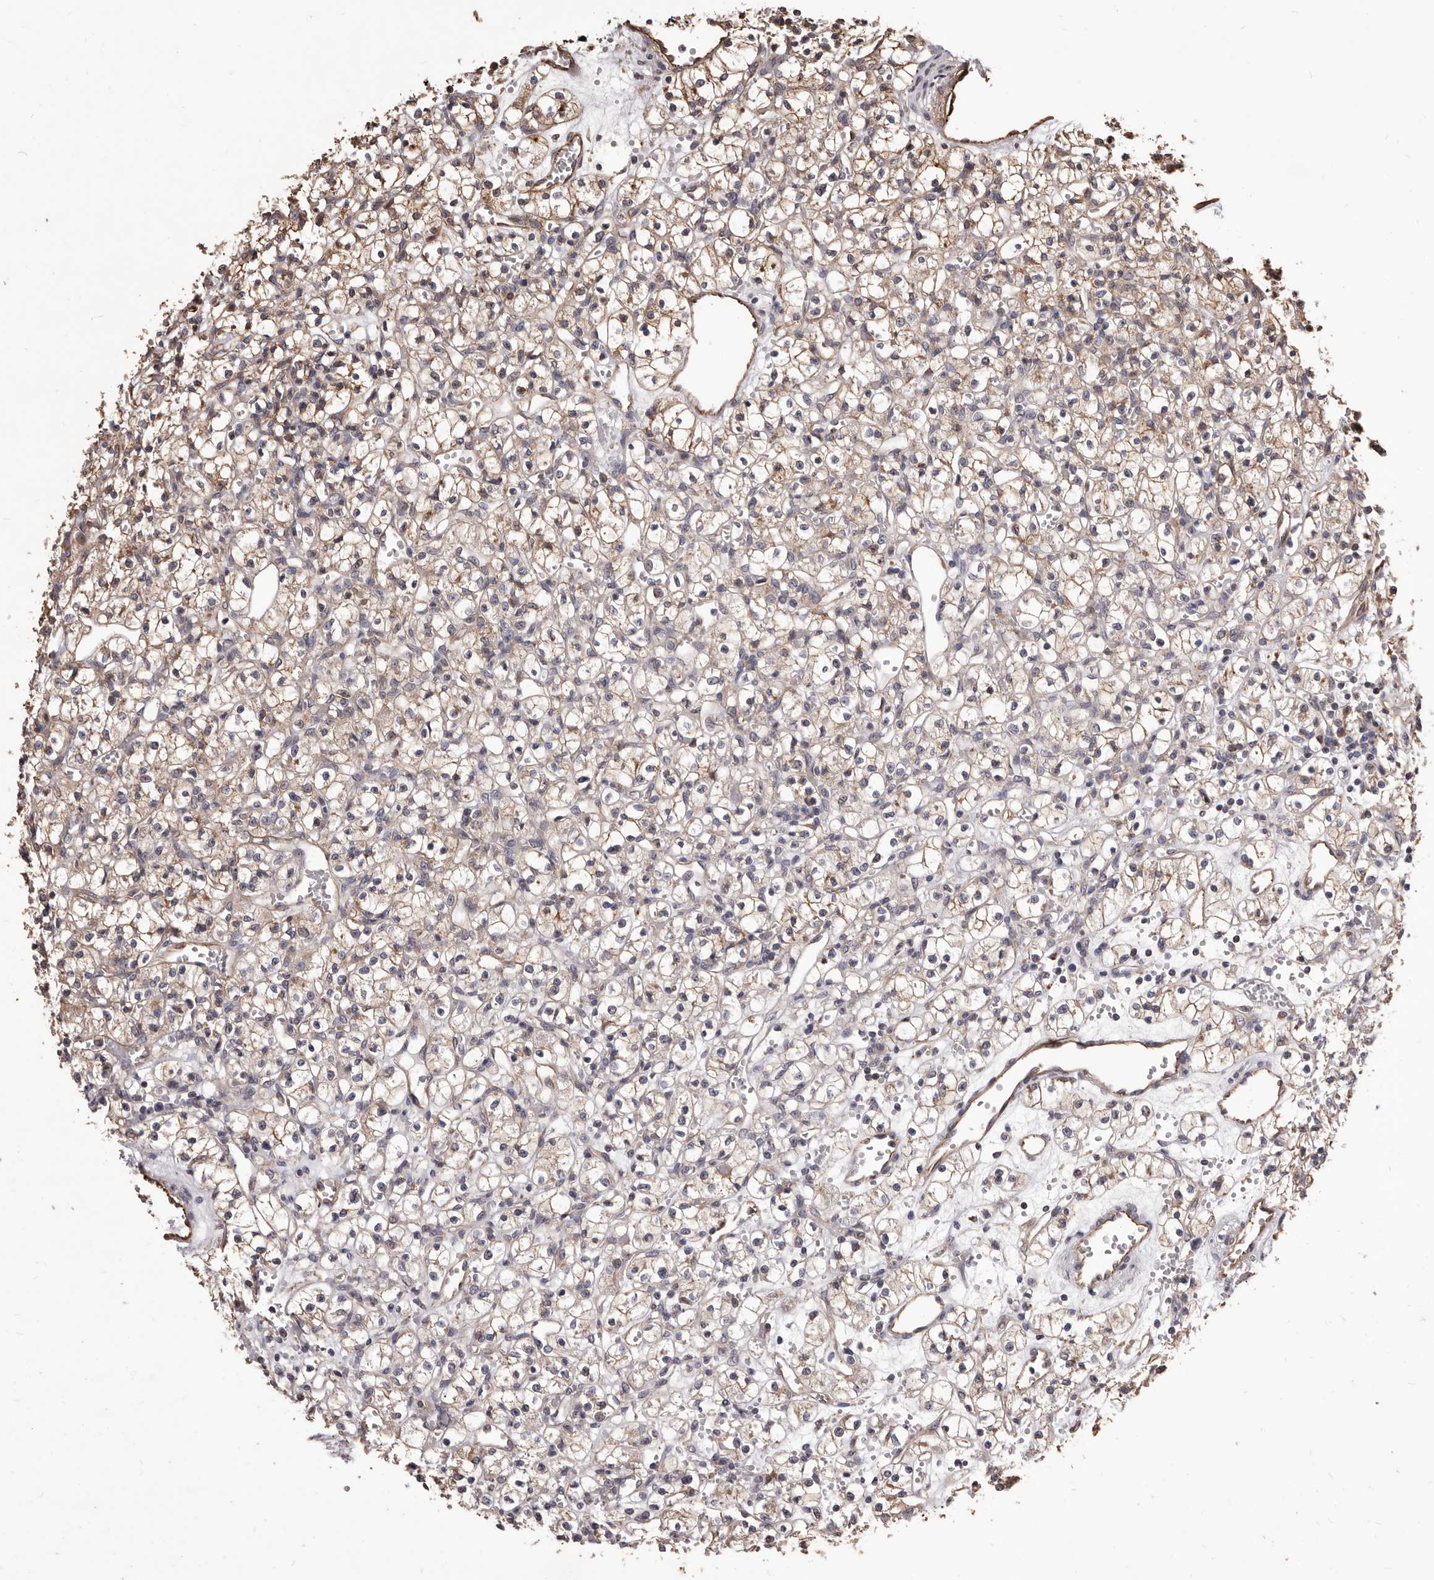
{"staining": {"intensity": "weak", "quantity": "25%-75%", "location": "cytoplasmic/membranous"}, "tissue": "renal cancer", "cell_type": "Tumor cells", "image_type": "cancer", "snomed": [{"axis": "morphology", "description": "Adenocarcinoma, NOS"}, {"axis": "topography", "description": "Kidney"}], "caption": "Renal adenocarcinoma was stained to show a protein in brown. There is low levels of weak cytoplasmic/membranous positivity in about 25%-75% of tumor cells. (Stains: DAB (3,3'-diaminobenzidine) in brown, nuclei in blue, Microscopy: brightfield microscopy at high magnification).", "gene": "ALPK1", "patient": {"sex": "female", "age": 59}}